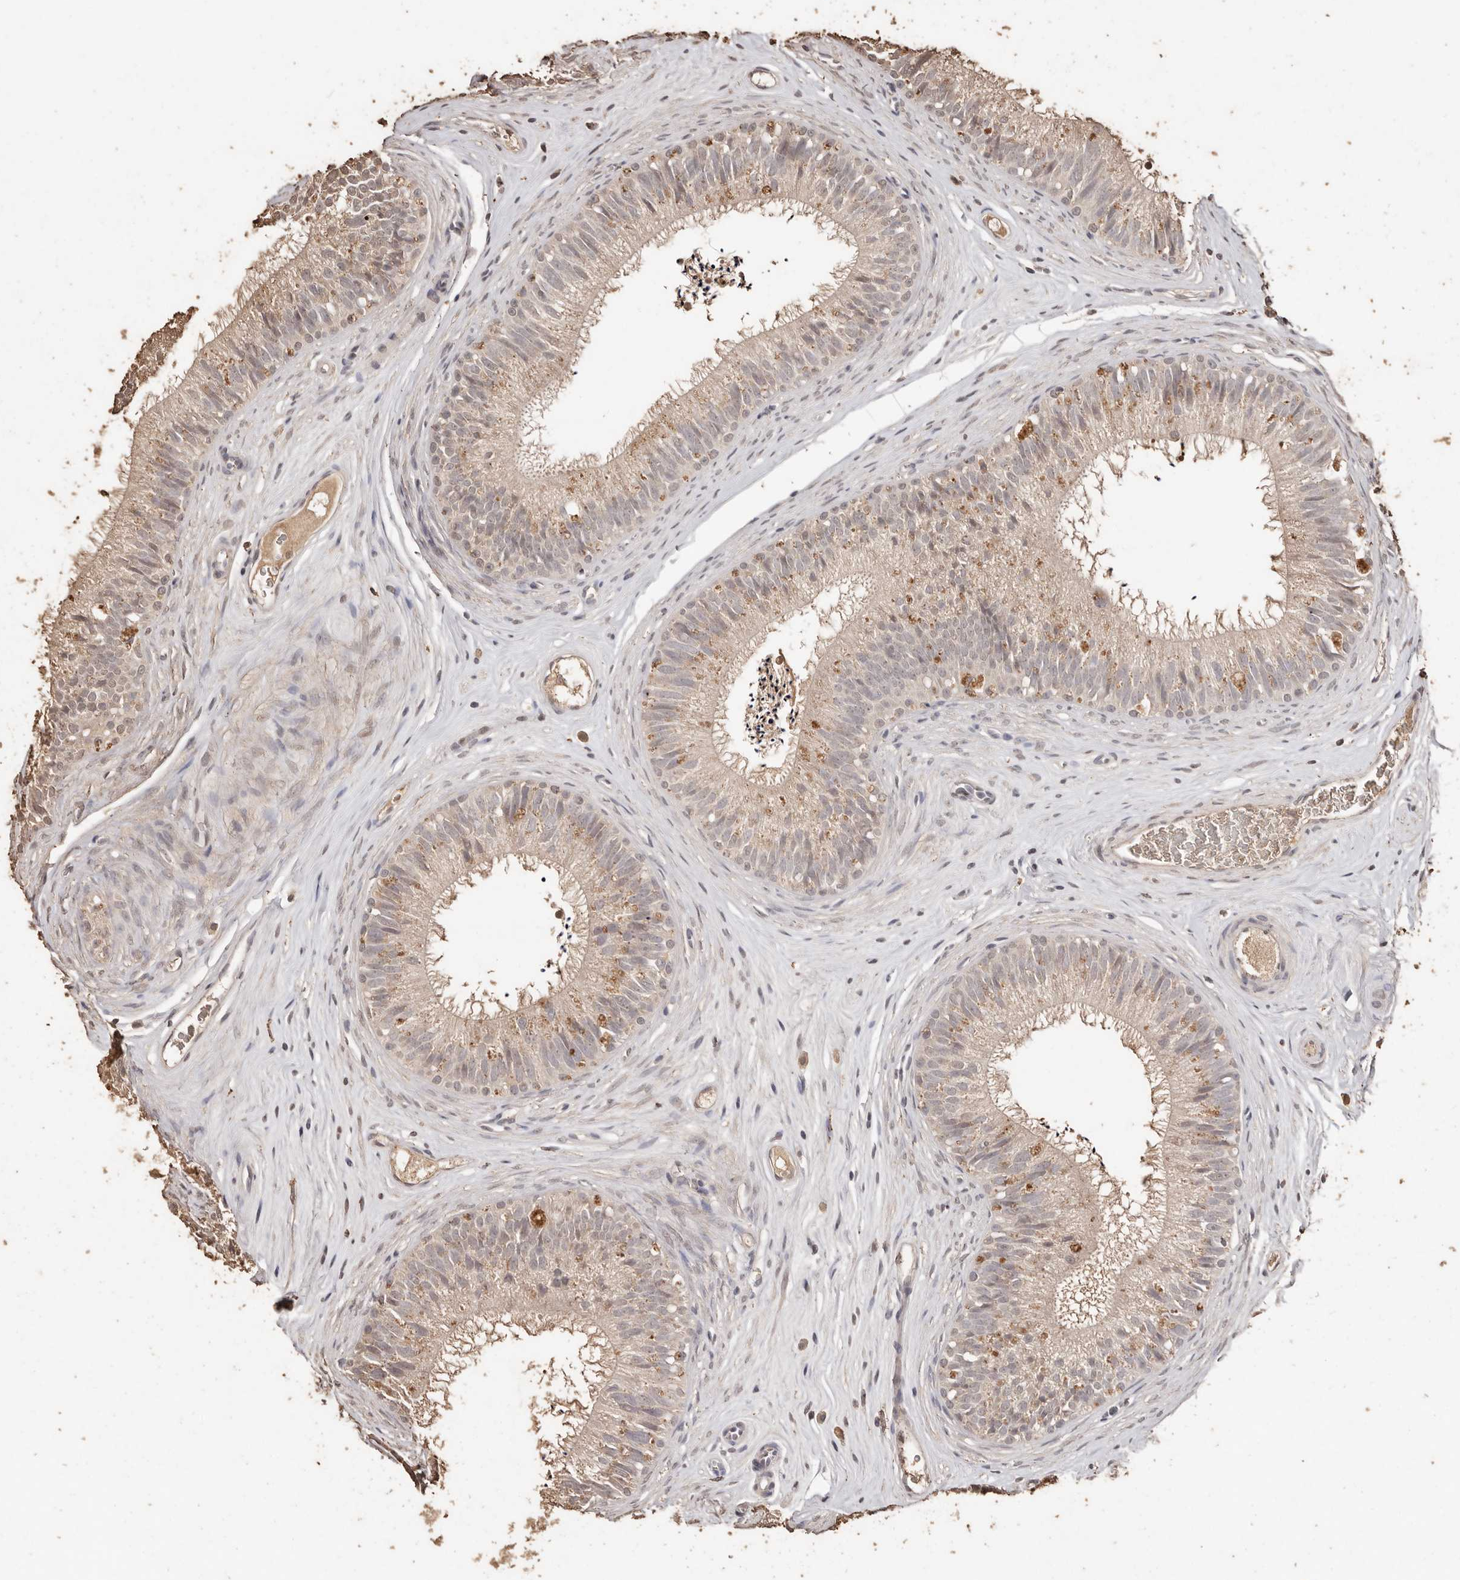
{"staining": {"intensity": "weak", "quantity": "25%-75%", "location": "cytoplasmic/membranous"}, "tissue": "epididymis", "cell_type": "Glandular cells", "image_type": "normal", "snomed": [{"axis": "morphology", "description": "Normal tissue, NOS"}, {"axis": "topography", "description": "Epididymis"}], "caption": "Immunohistochemistry staining of unremarkable epididymis, which shows low levels of weak cytoplasmic/membranous expression in approximately 25%-75% of glandular cells indicating weak cytoplasmic/membranous protein expression. The staining was performed using DAB (brown) for protein detection and nuclei were counterstained in hematoxylin (blue).", "gene": "PKDCC", "patient": {"sex": "male", "age": 29}}